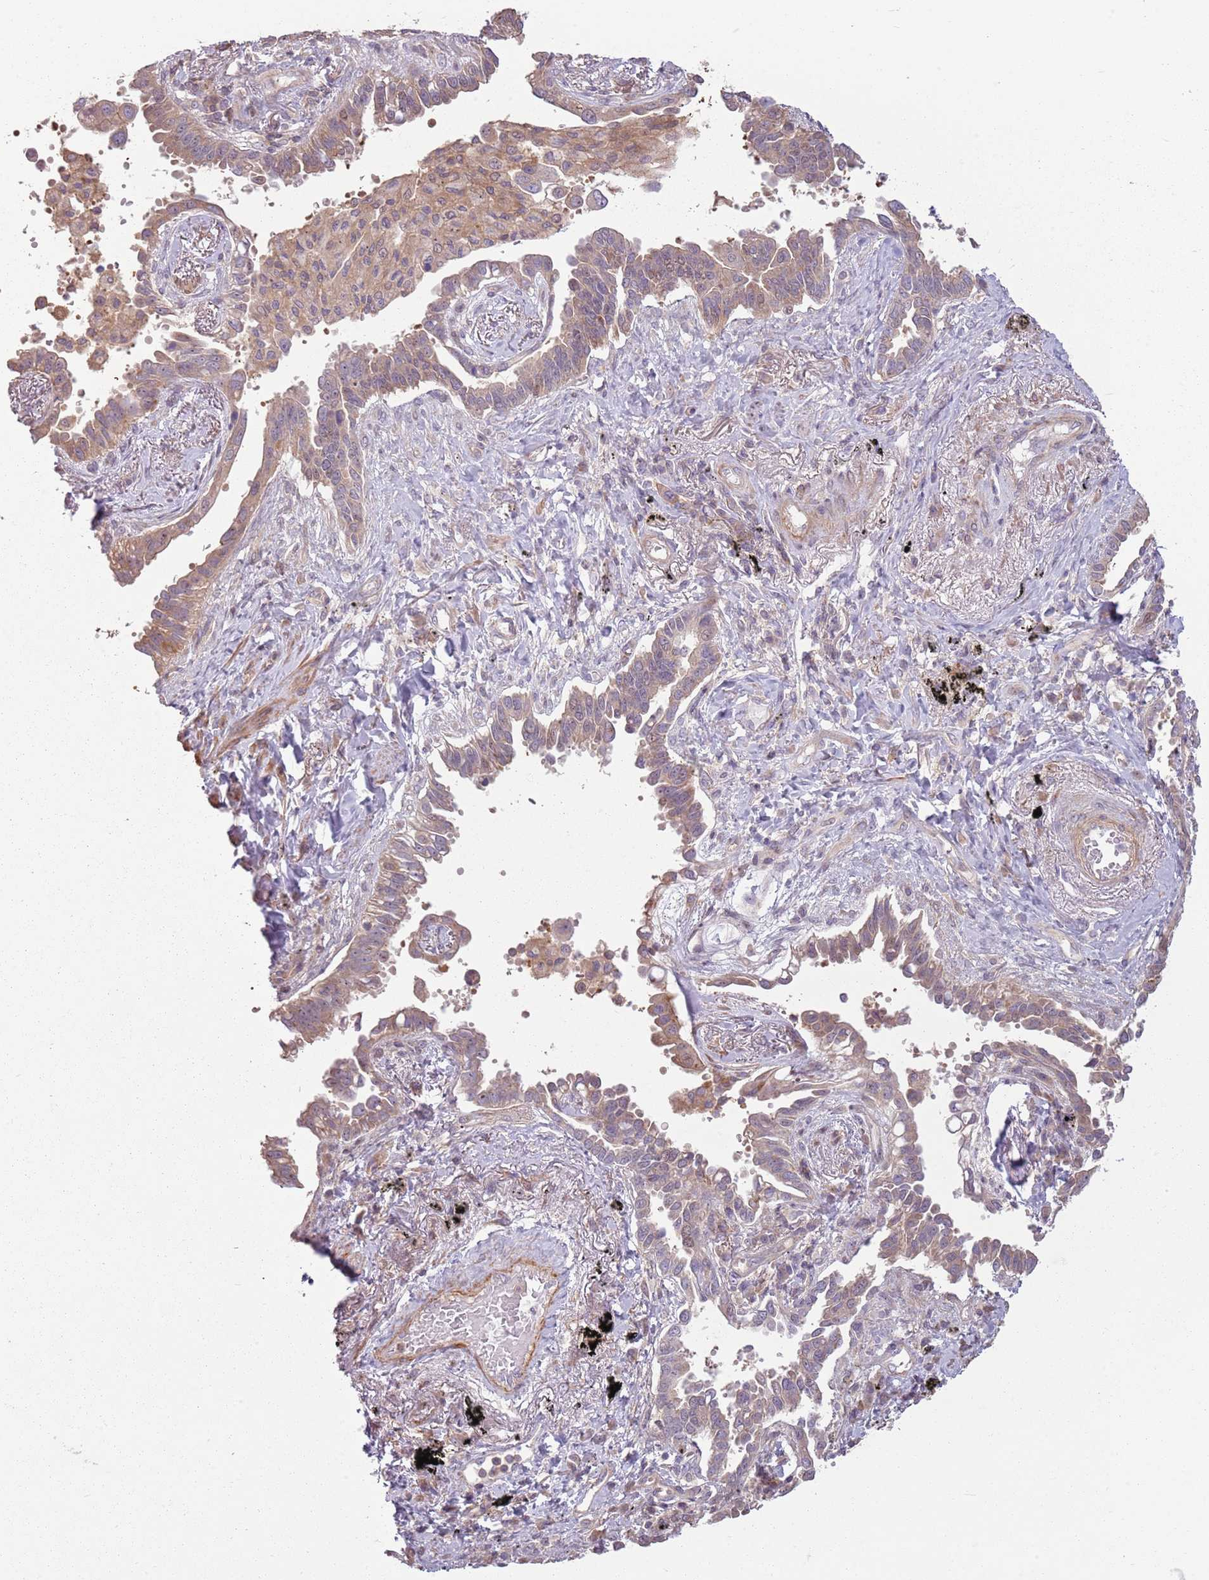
{"staining": {"intensity": "weak", "quantity": ">75%", "location": "cytoplasmic/membranous"}, "tissue": "lung cancer", "cell_type": "Tumor cells", "image_type": "cancer", "snomed": [{"axis": "morphology", "description": "Adenocarcinoma, NOS"}, {"axis": "topography", "description": "Lung"}], "caption": "Lung cancer stained with DAB immunohistochemistry reveals low levels of weak cytoplasmic/membranous expression in about >75% of tumor cells.", "gene": "RPL21", "patient": {"sex": "male", "age": 67}}